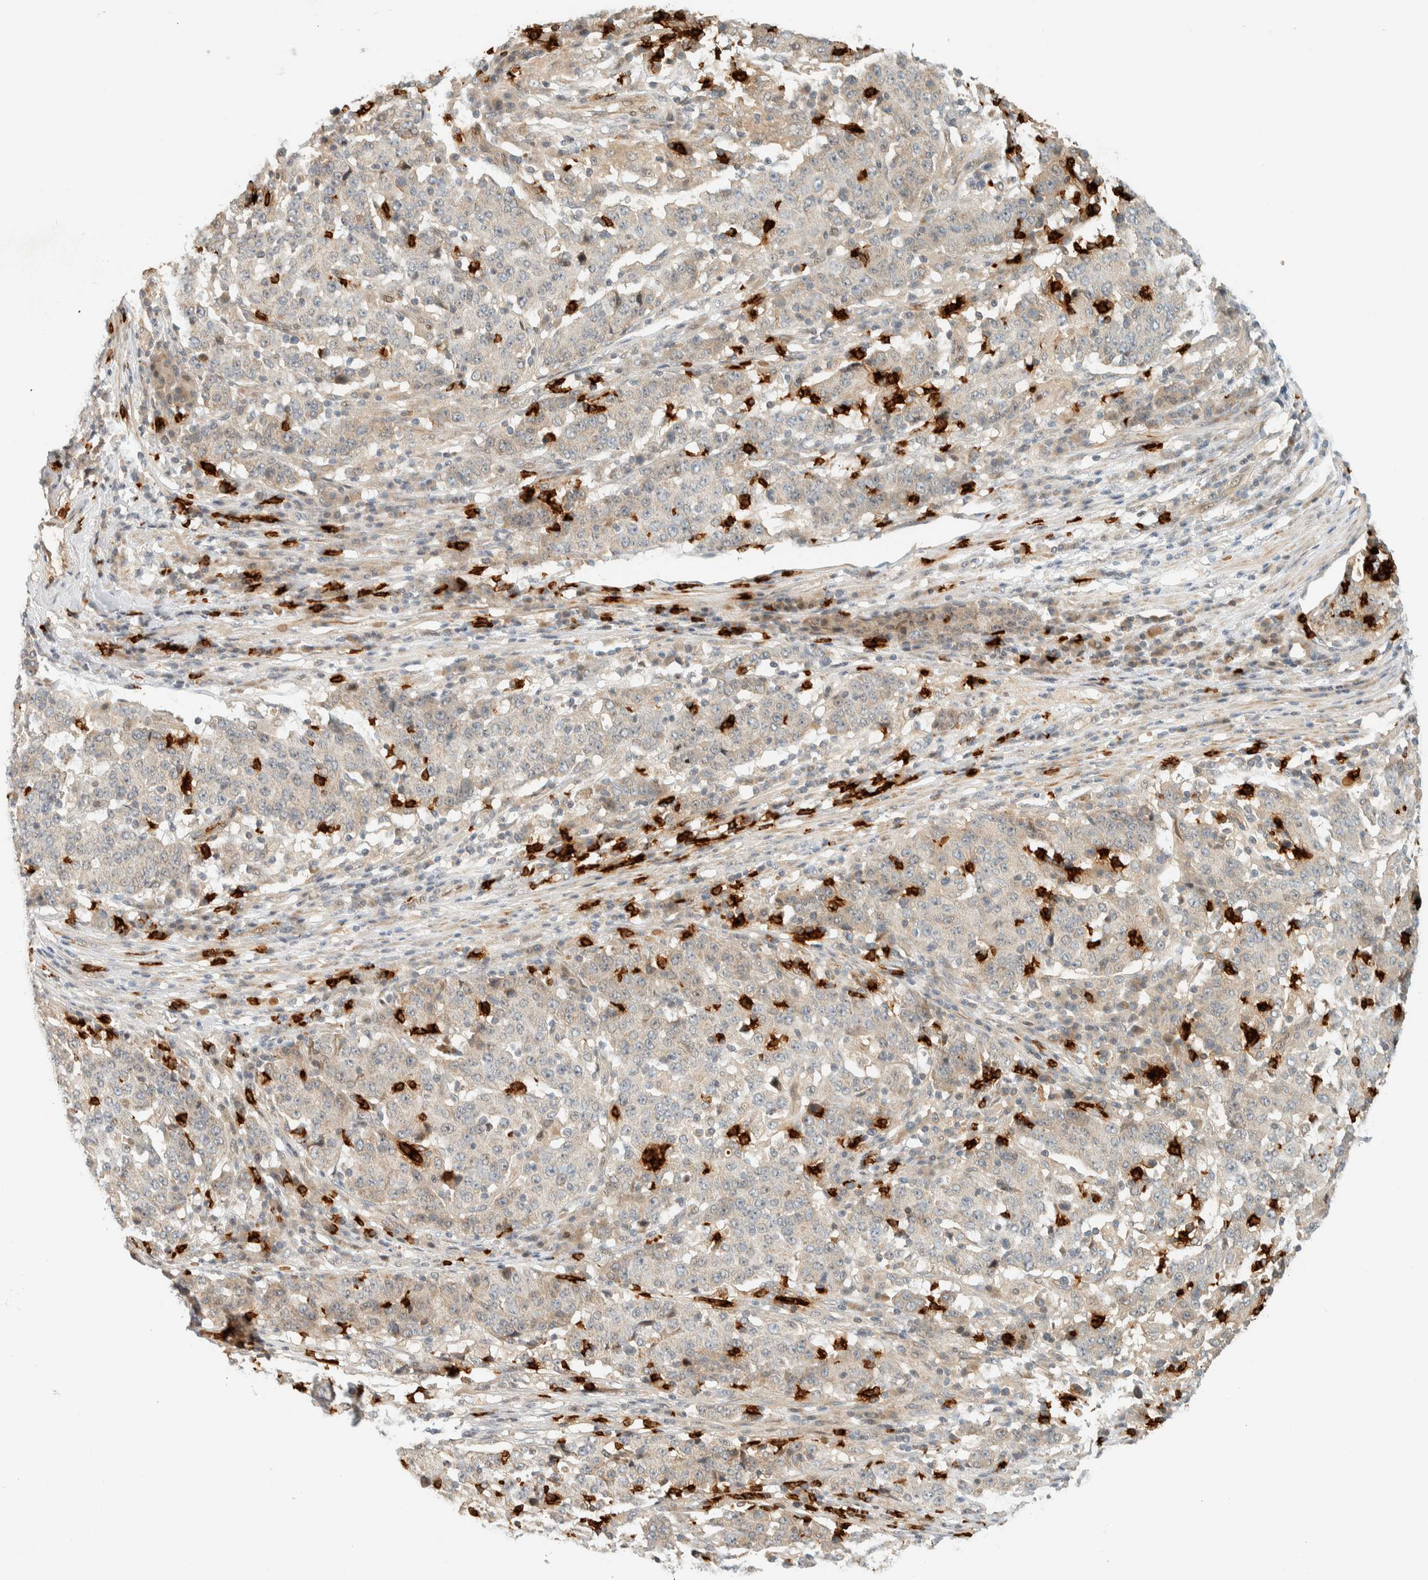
{"staining": {"intensity": "weak", "quantity": "<25%", "location": "cytoplasmic/membranous"}, "tissue": "stomach cancer", "cell_type": "Tumor cells", "image_type": "cancer", "snomed": [{"axis": "morphology", "description": "Adenocarcinoma, NOS"}, {"axis": "topography", "description": "Stomach"}], "caption": "Protein analysis of stomach adenocarcinoma displays no significant staining in tumor cells. (DAB (3,3'-diaminobenzidine) immunohistochemistry, high magnification).", "gene": "CCDC171", "patient": {"sex": "male", "age": 59}}